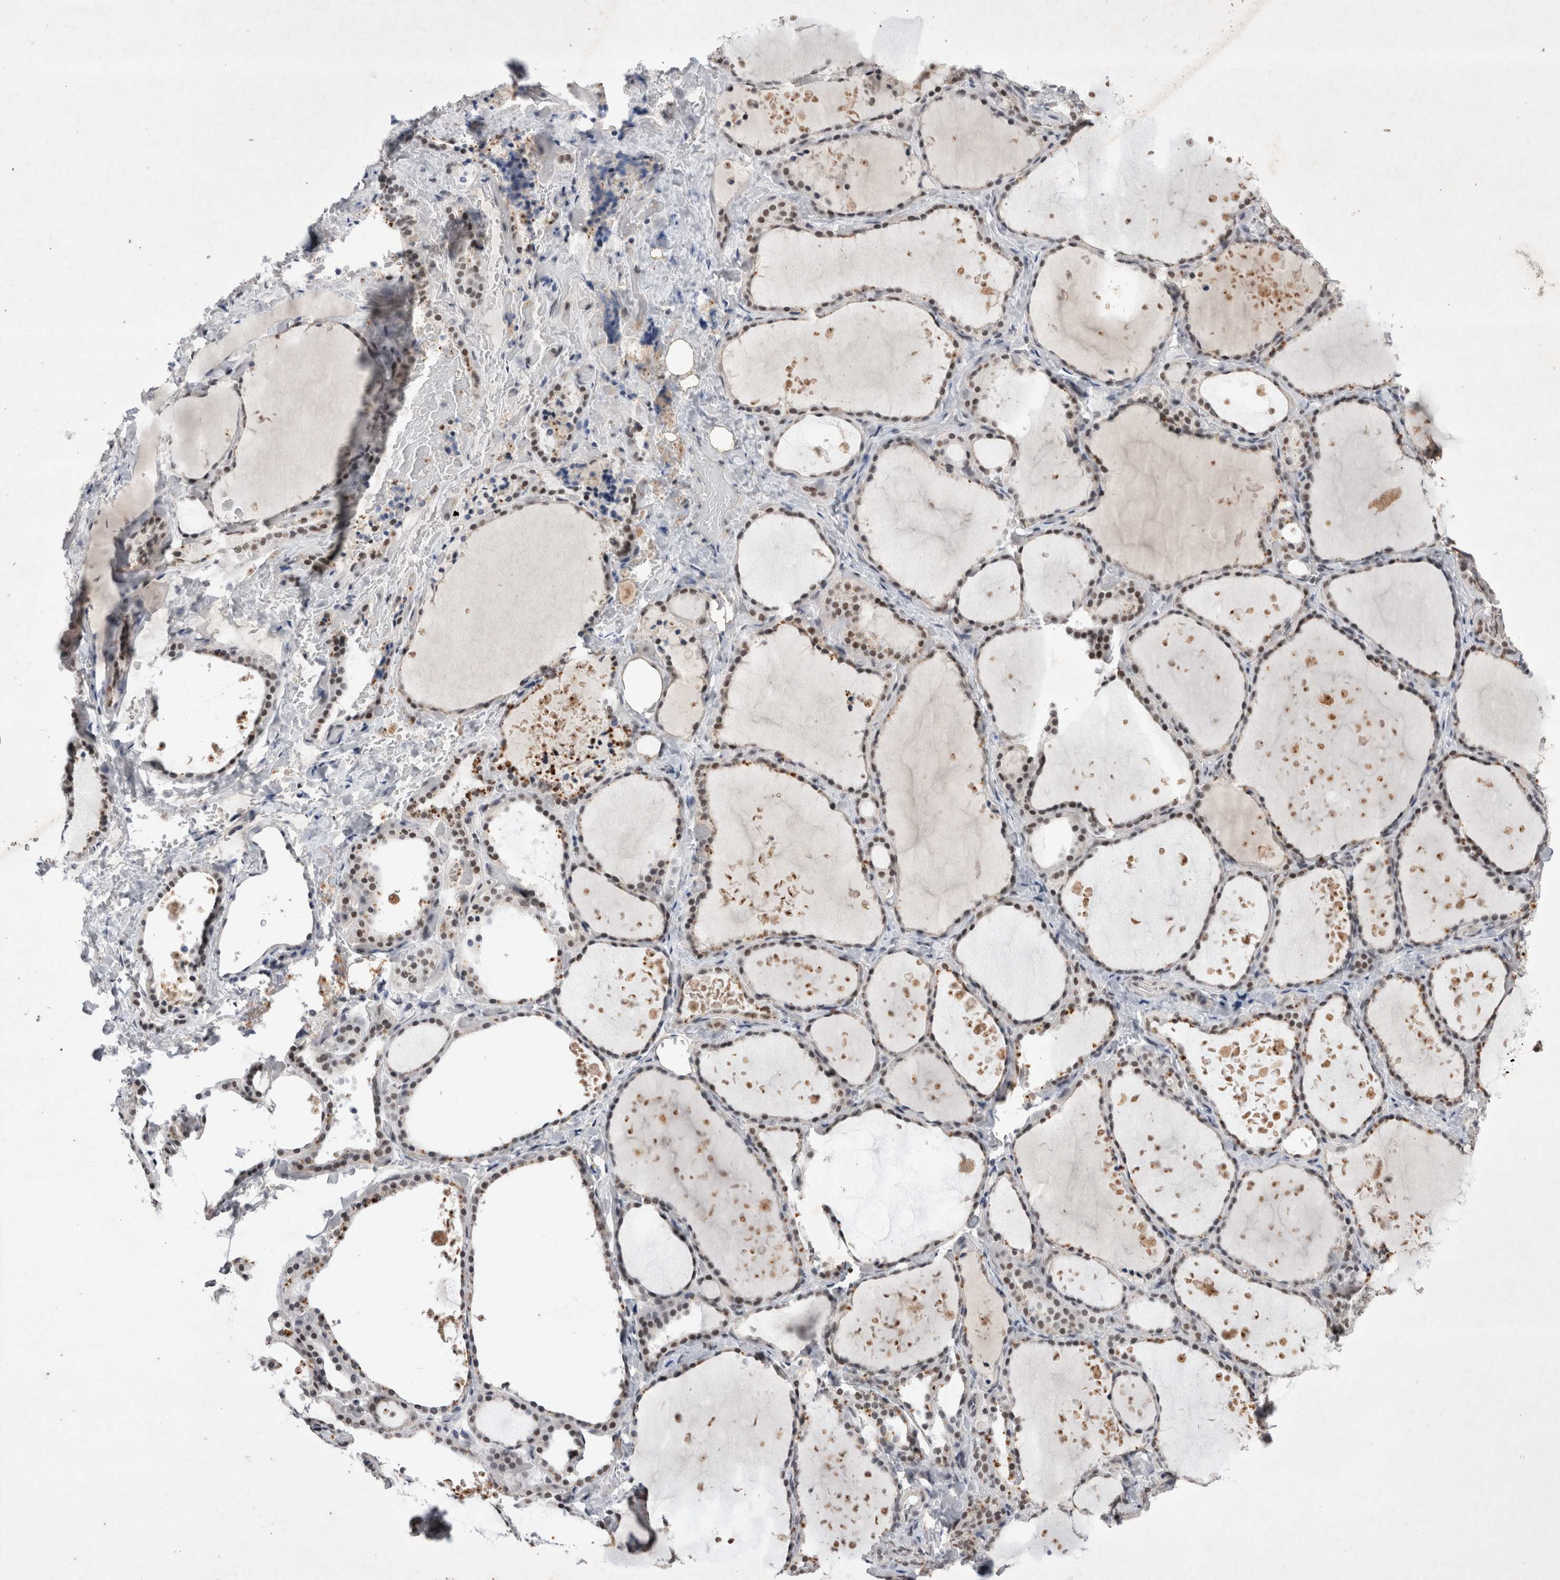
{"staining": {"intensity": "moderate", "quantity": "25%-75%", "location": "nuclear"}, "tissue": "thyroid gland", "cell_type": "Glandular cells", "image_type": "normal", "snomed": [{"axis": "morphology", "description": "Normal tissue, NOS"}, {"axis": "topography", "description": "Thyroid gland"}], "caption": "Unremarkable thyroid gland displays moderate nuclear positivity in about 25%-75% of glandular cells.", "gene": "RBM6", "patient": {"sex": "female", "age": 44}}